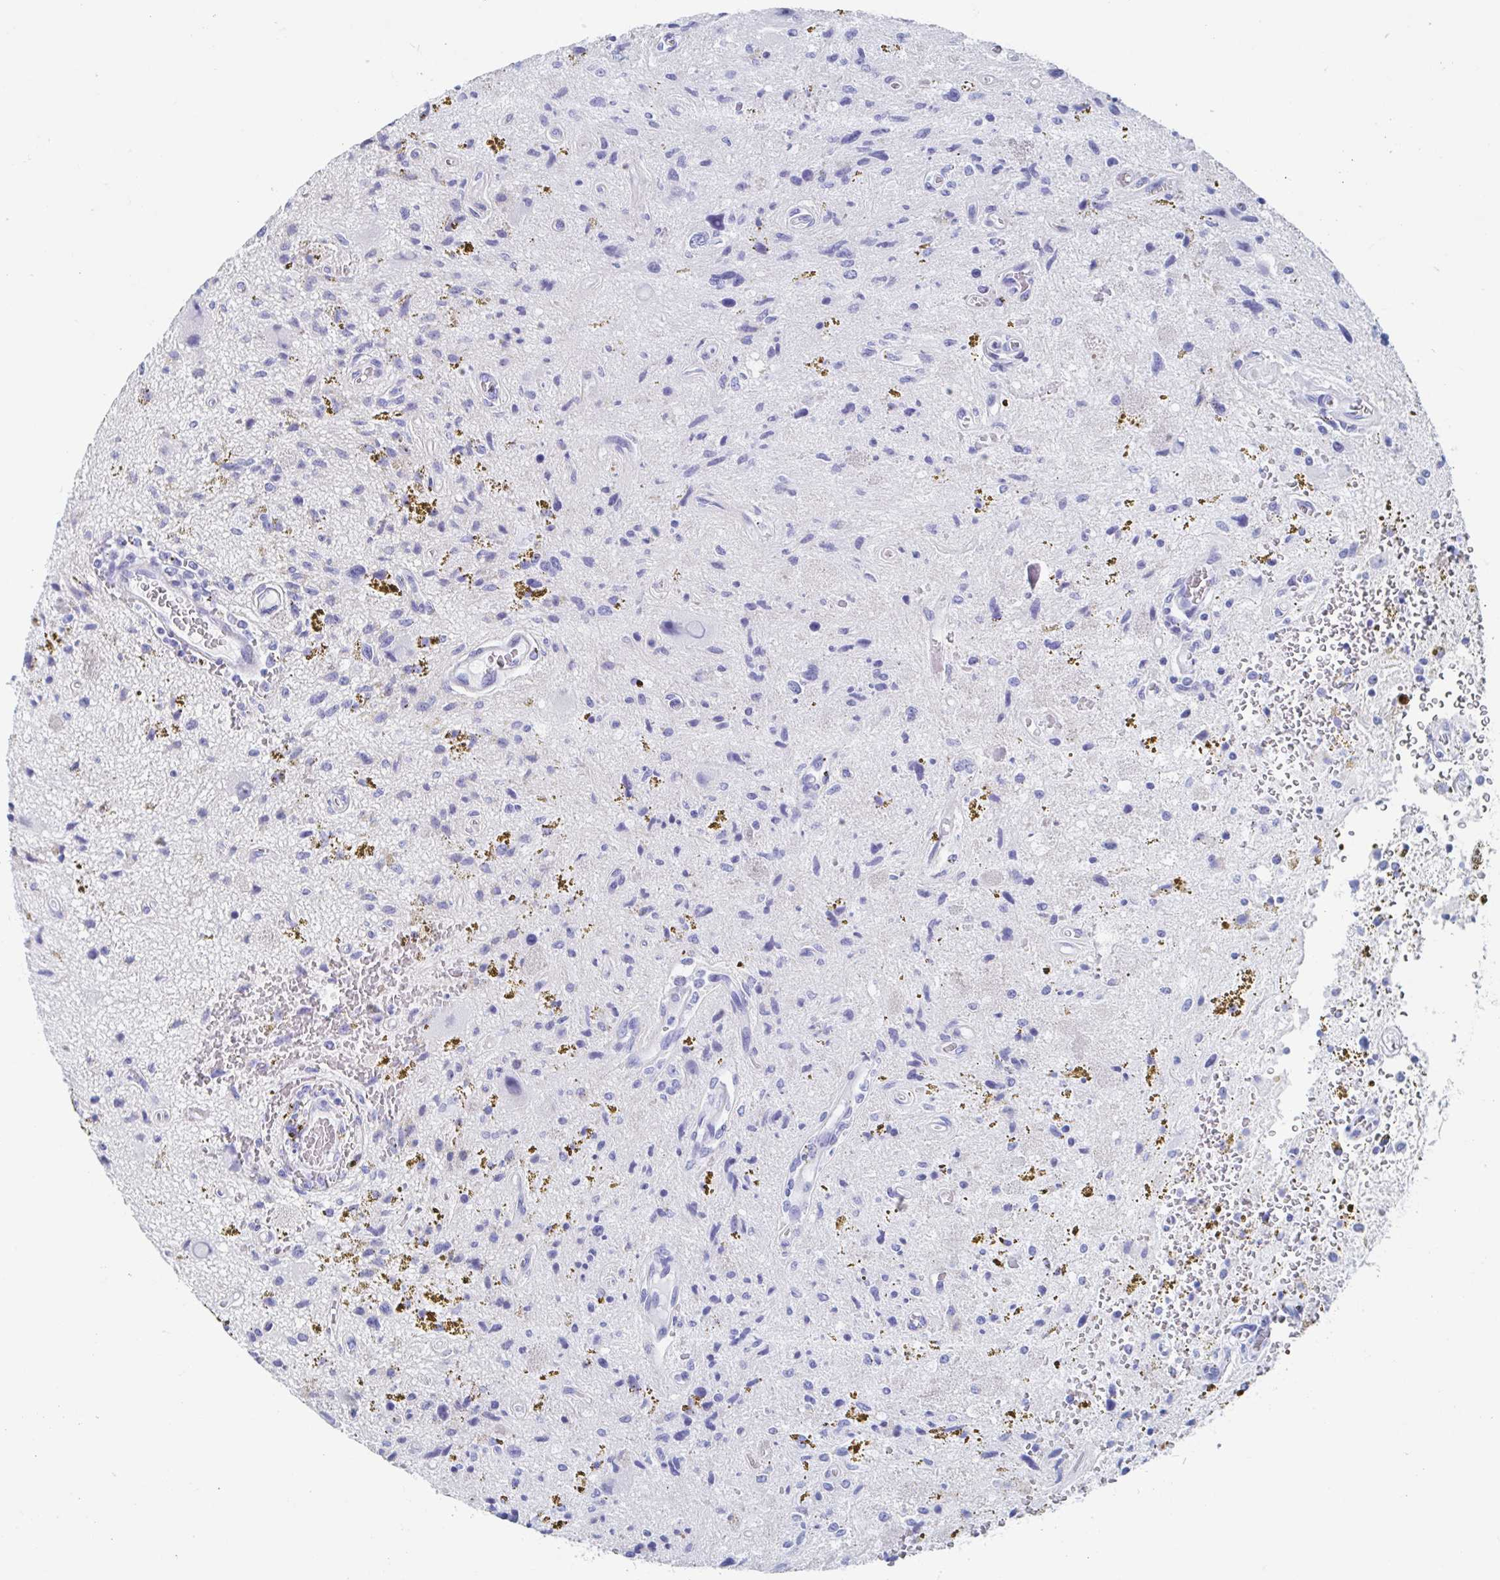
{"staining": {"intensity": "negative", "quantity": "none", "location": "none"}, "tissue": "glioma", "cell_type": "Tumor cells", "image_type": "cancer", "snomed": [{"axis": "morphology", "description": "Glioma, malignant, Low grade"}, {"axis": "topography", "description": "Cerebellum"}], "caption": "High magnification brightfield microscopy of low-grade glioma (malignant) stained with DAB (brown) and counterstained with hematoxylin (blue): tumor cells show no significant staining. (IHC, brightfield microscopy, high magnification).", "gene": "HDGFL1", "patient": {"sex": "female", "age": 14}}